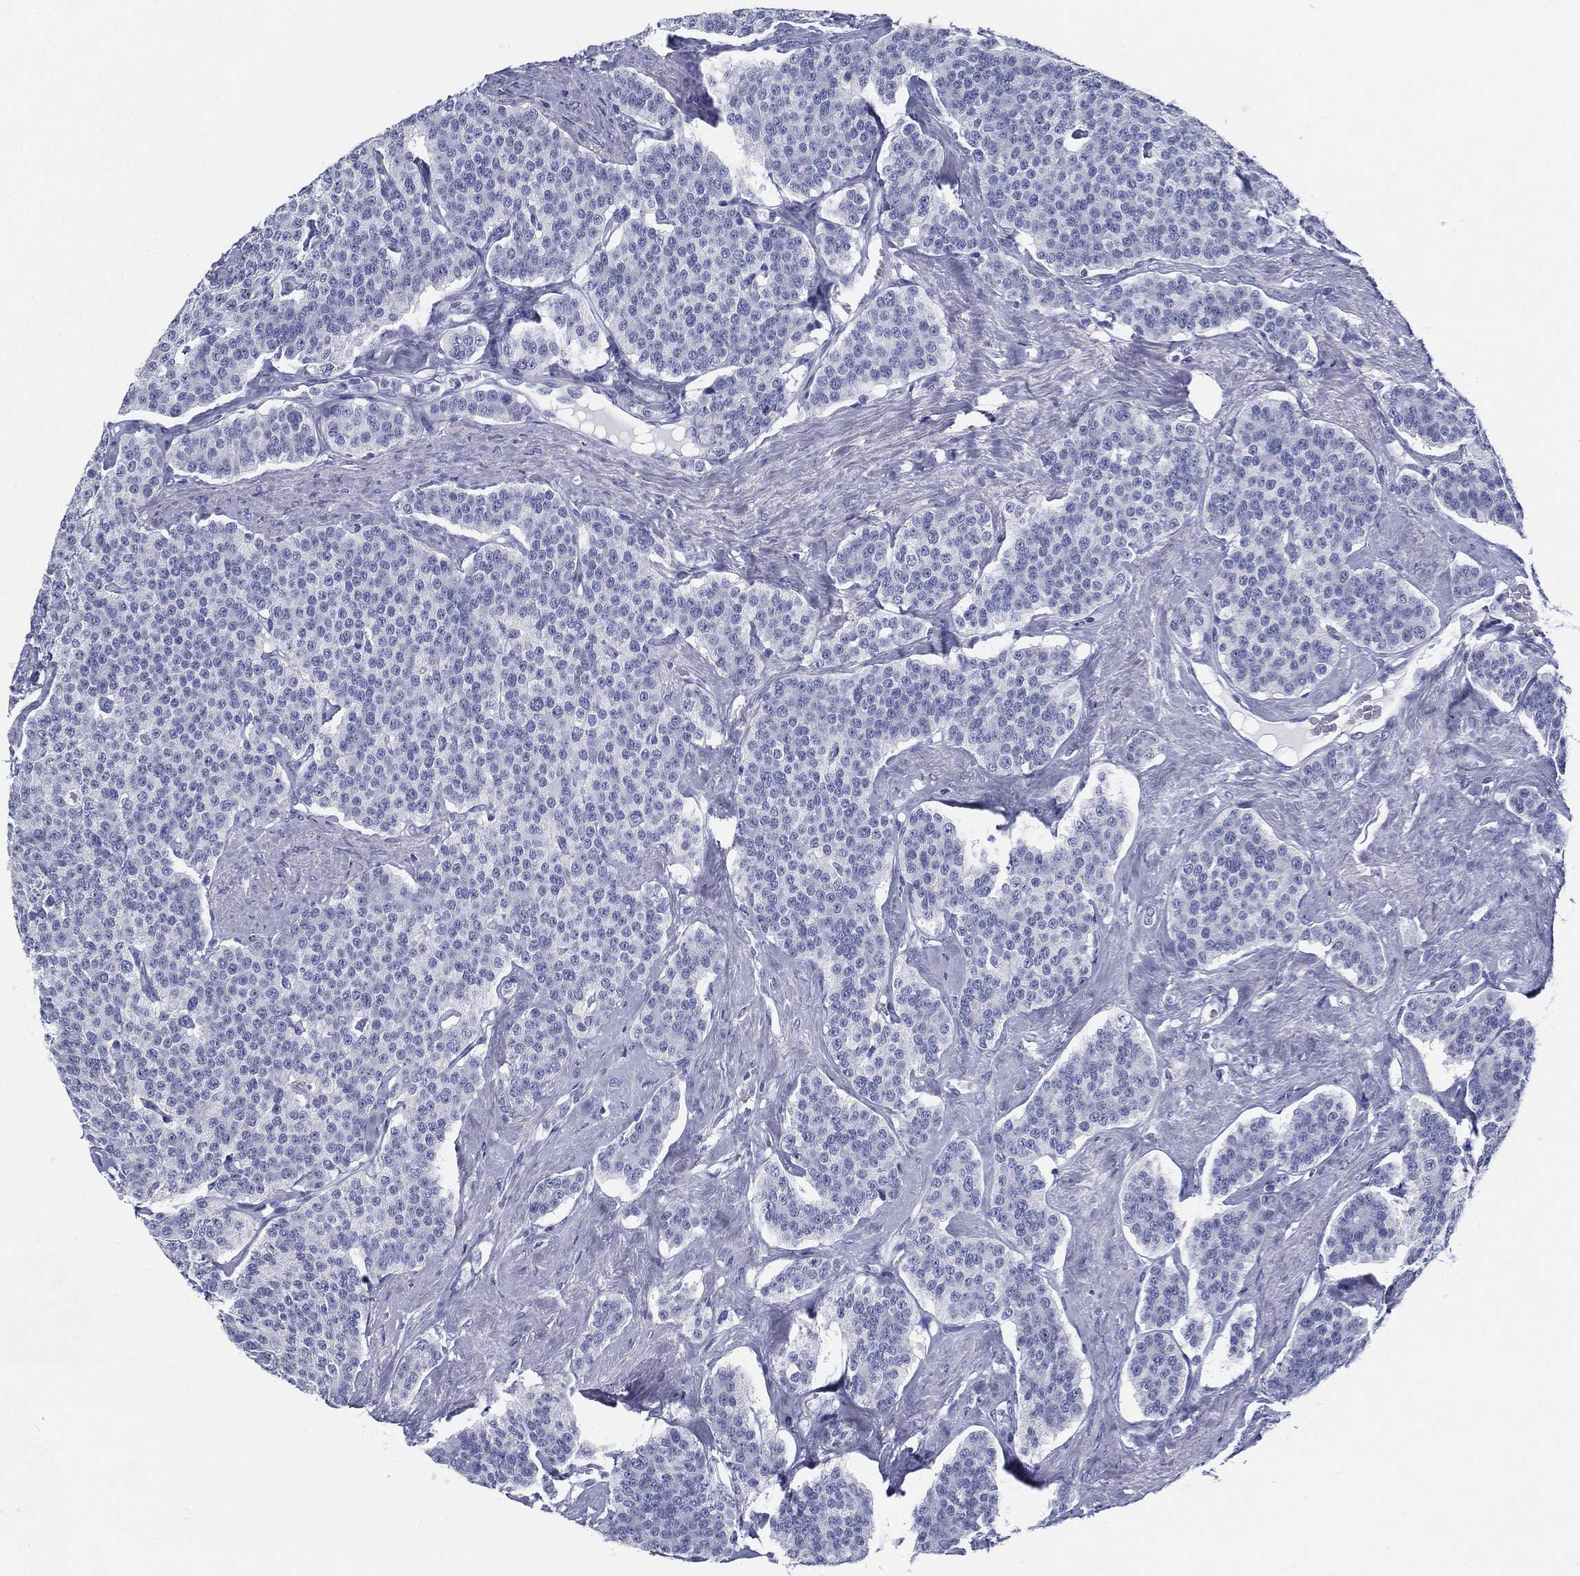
{"staining": {"intensity": "negative", "quantity": "none", "location": "none"}, "tissue": "carcinoid", "cell_type": "Tumor cells", "image_type": "cancer", "snomed": [{"axis": "morphology", "description": "Carcinoid, malignant, NOS"}, {"axis": "topography", "description": "Small intestine"}], "caption": "Carcinoid stained for a protein using immunohistochemistry reveals no positivity tumor cells.", "gene": "ATP1B2", "patient": {"sex": "female", "age": 58}}